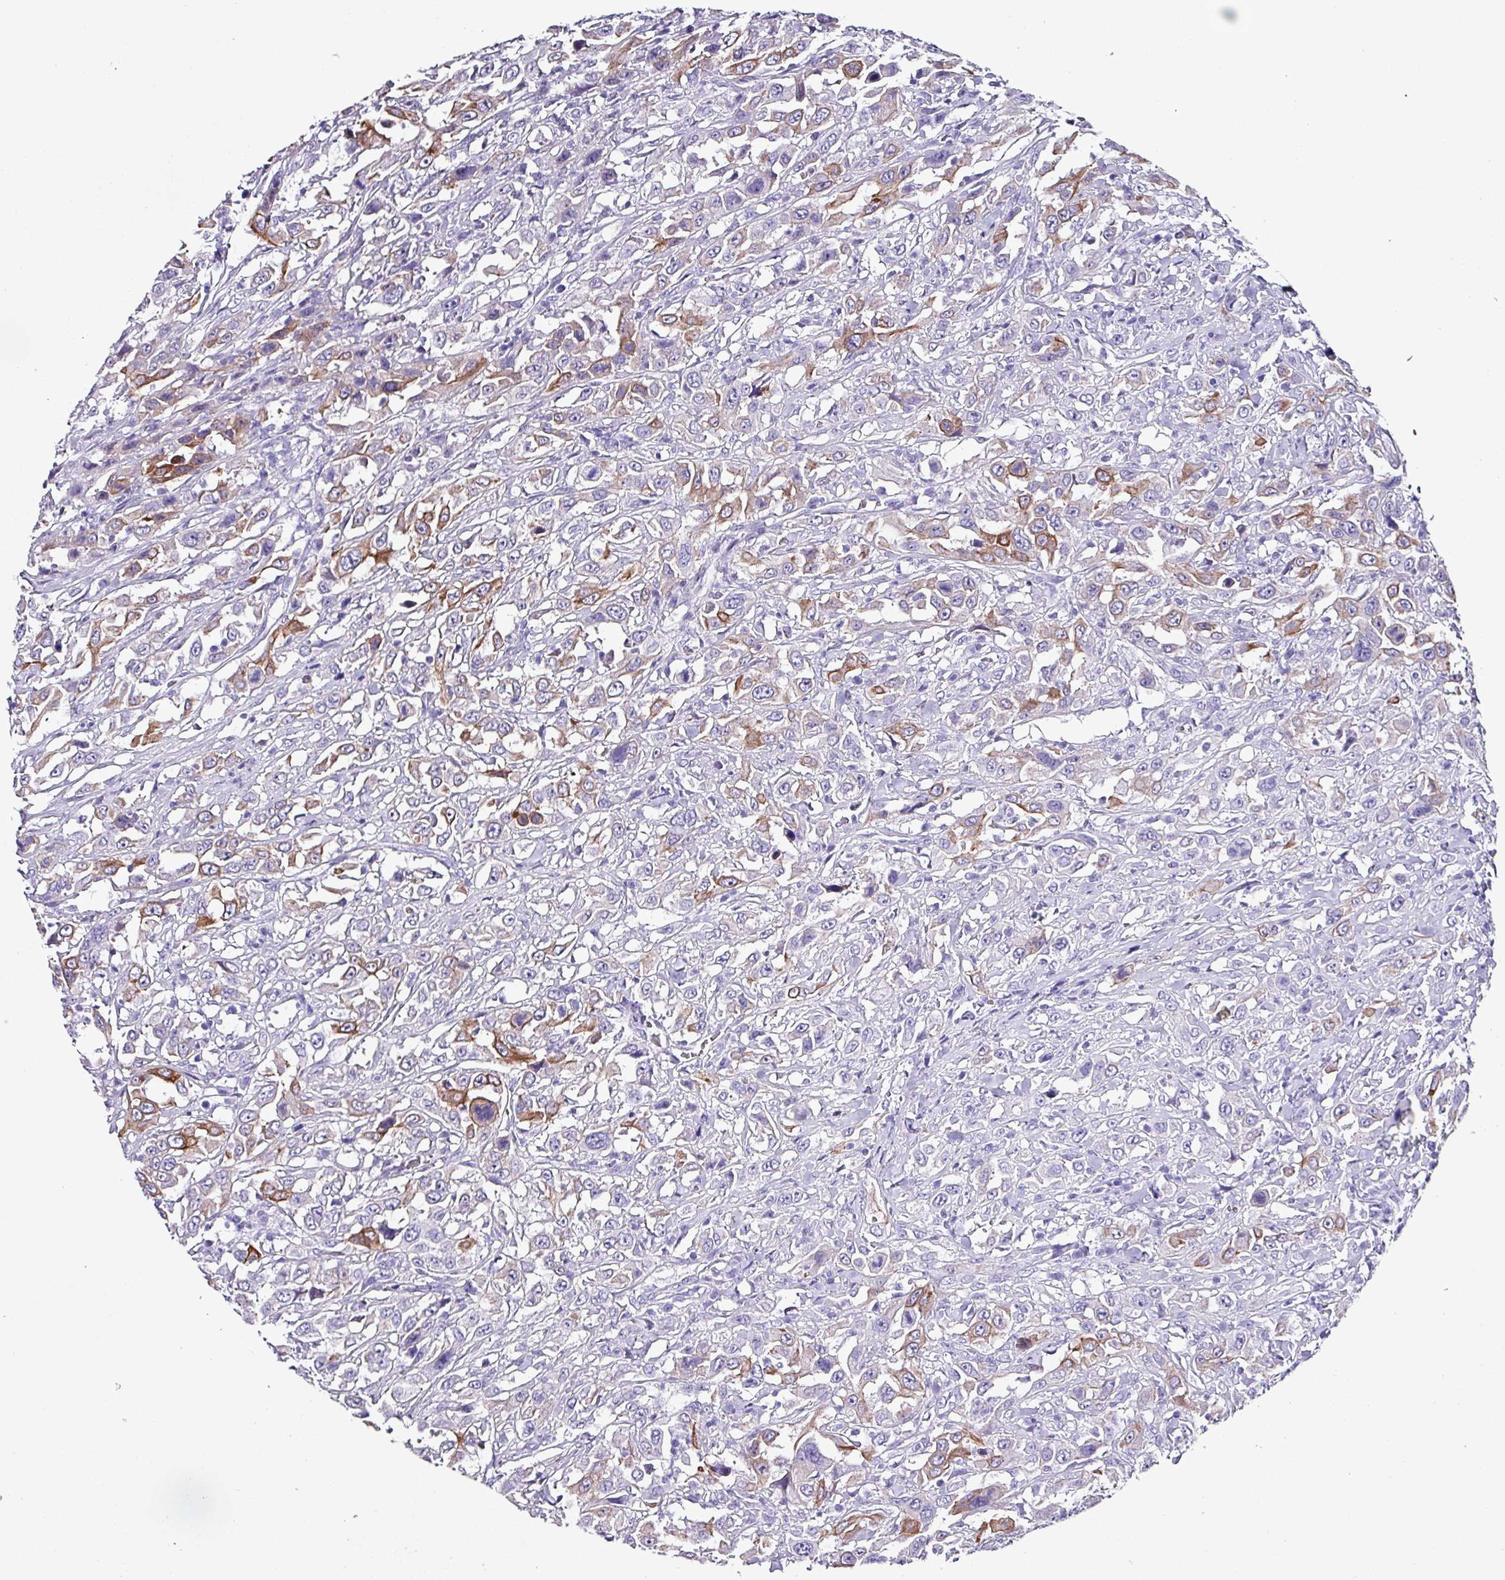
{"staining": {"intensity": "moderate", "quantity": "<25%", "location": "cytoplasmic/membranous"}, "tissue": "urothelial cancer", "cell_type": "Tumor cells", "image_type": "cancer", "snomed": [{"axis": "morphology", "description": "Urothelial carcinoma, High grade"}, {"axis": "topography", "description": "Urinary bladder"}], "caption": "Immunohistochemistry (IHC) photomicrograph of neoplastic tissue: high-grade urothelial carcinoma stained using IHC displays low levels of moderate protein expression localized specifically in the cytoplasmic/membranous of tumor cells, appearing as a cytoplasmic/membranous brown color.", "gene": "KRT6C", "patient": {"sex": "male", "age": 61}}